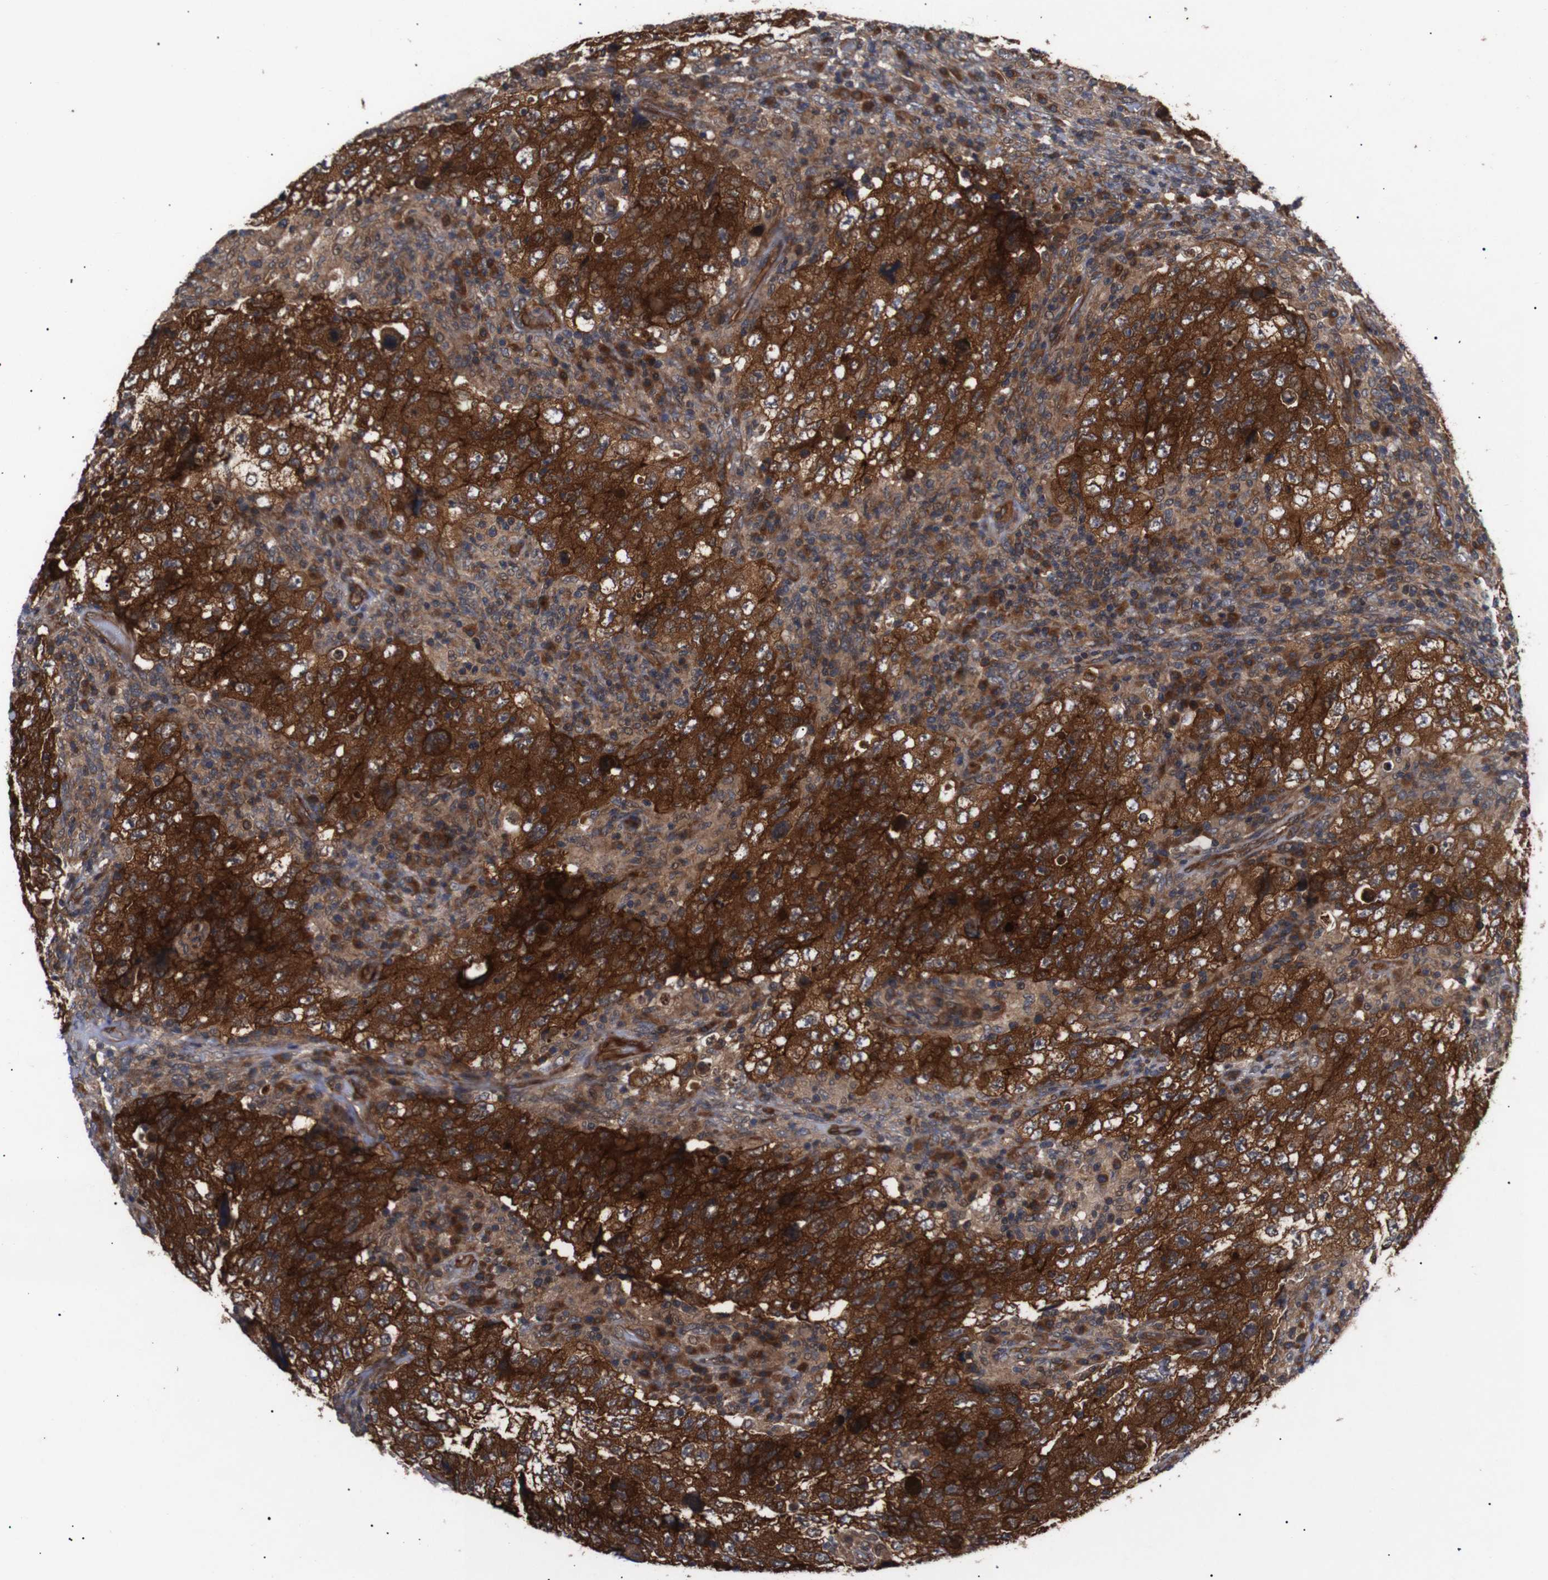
{"staining": {"intensity": "strong", "quantity": ">75%", "location": "cytoplasmic/membranous"}, "tissue": "testis cancer", "cell_type": "Tumor cells", "image_type": "cancer", "snomed": [{"axis": "morphology", "description": "Carcinoma, Embryonal, NOS"}, {"axis": "topography", "description": "Testis"}], "caption": "An IHC photomicrograph of neoplastic tissue is shown. Protein staining in brown shows strong cytoplasmic/membranous positivity in testis cancer within tumor cells.", "gene": "PAWR", "patient": {"sex": "male", "age": 26}}